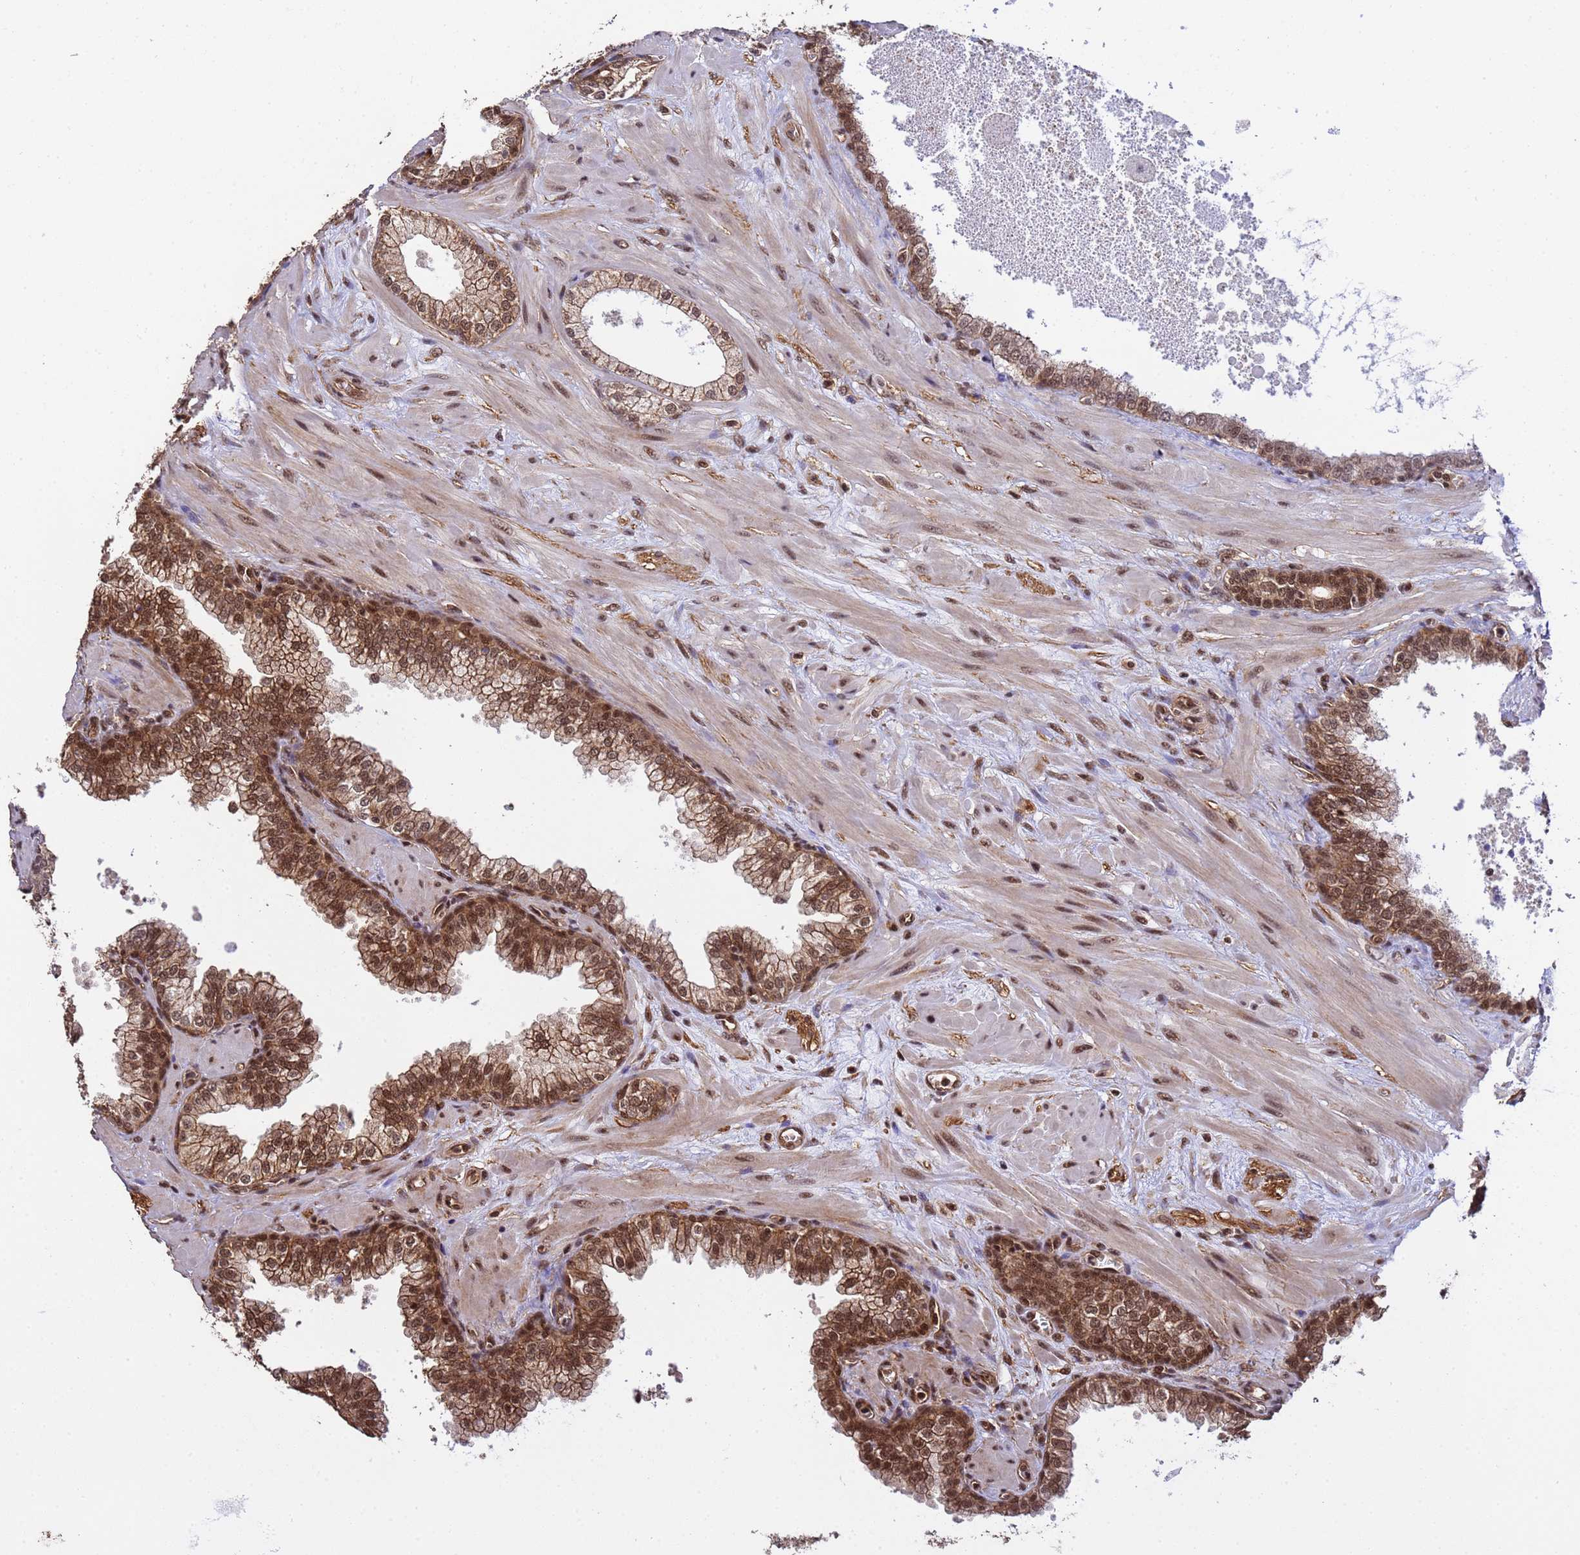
{"staining": {"intensity": "strong", "quantity": ">75%", "location": "cytoplasmic/membranous,nuclear"}, "tissue": "prostate", "cell_type": "Glandular cells", "image_type": "normal", "snomed": [{"axis": "morphology", "description": "Normal tissue, NOS"}, {"axis": "topography", "description": "Prostate"}], "caption": "Immunohistochemistry (IHC) histopathology image of unremarkable prostate stained for a protein (brown), which shows high levels of strong cytoplasmic/membranous,nuclear positivity in about >75% of glandular cells.", "gene": "SYF2", "patient": {"sex": "male", "age": 60}}